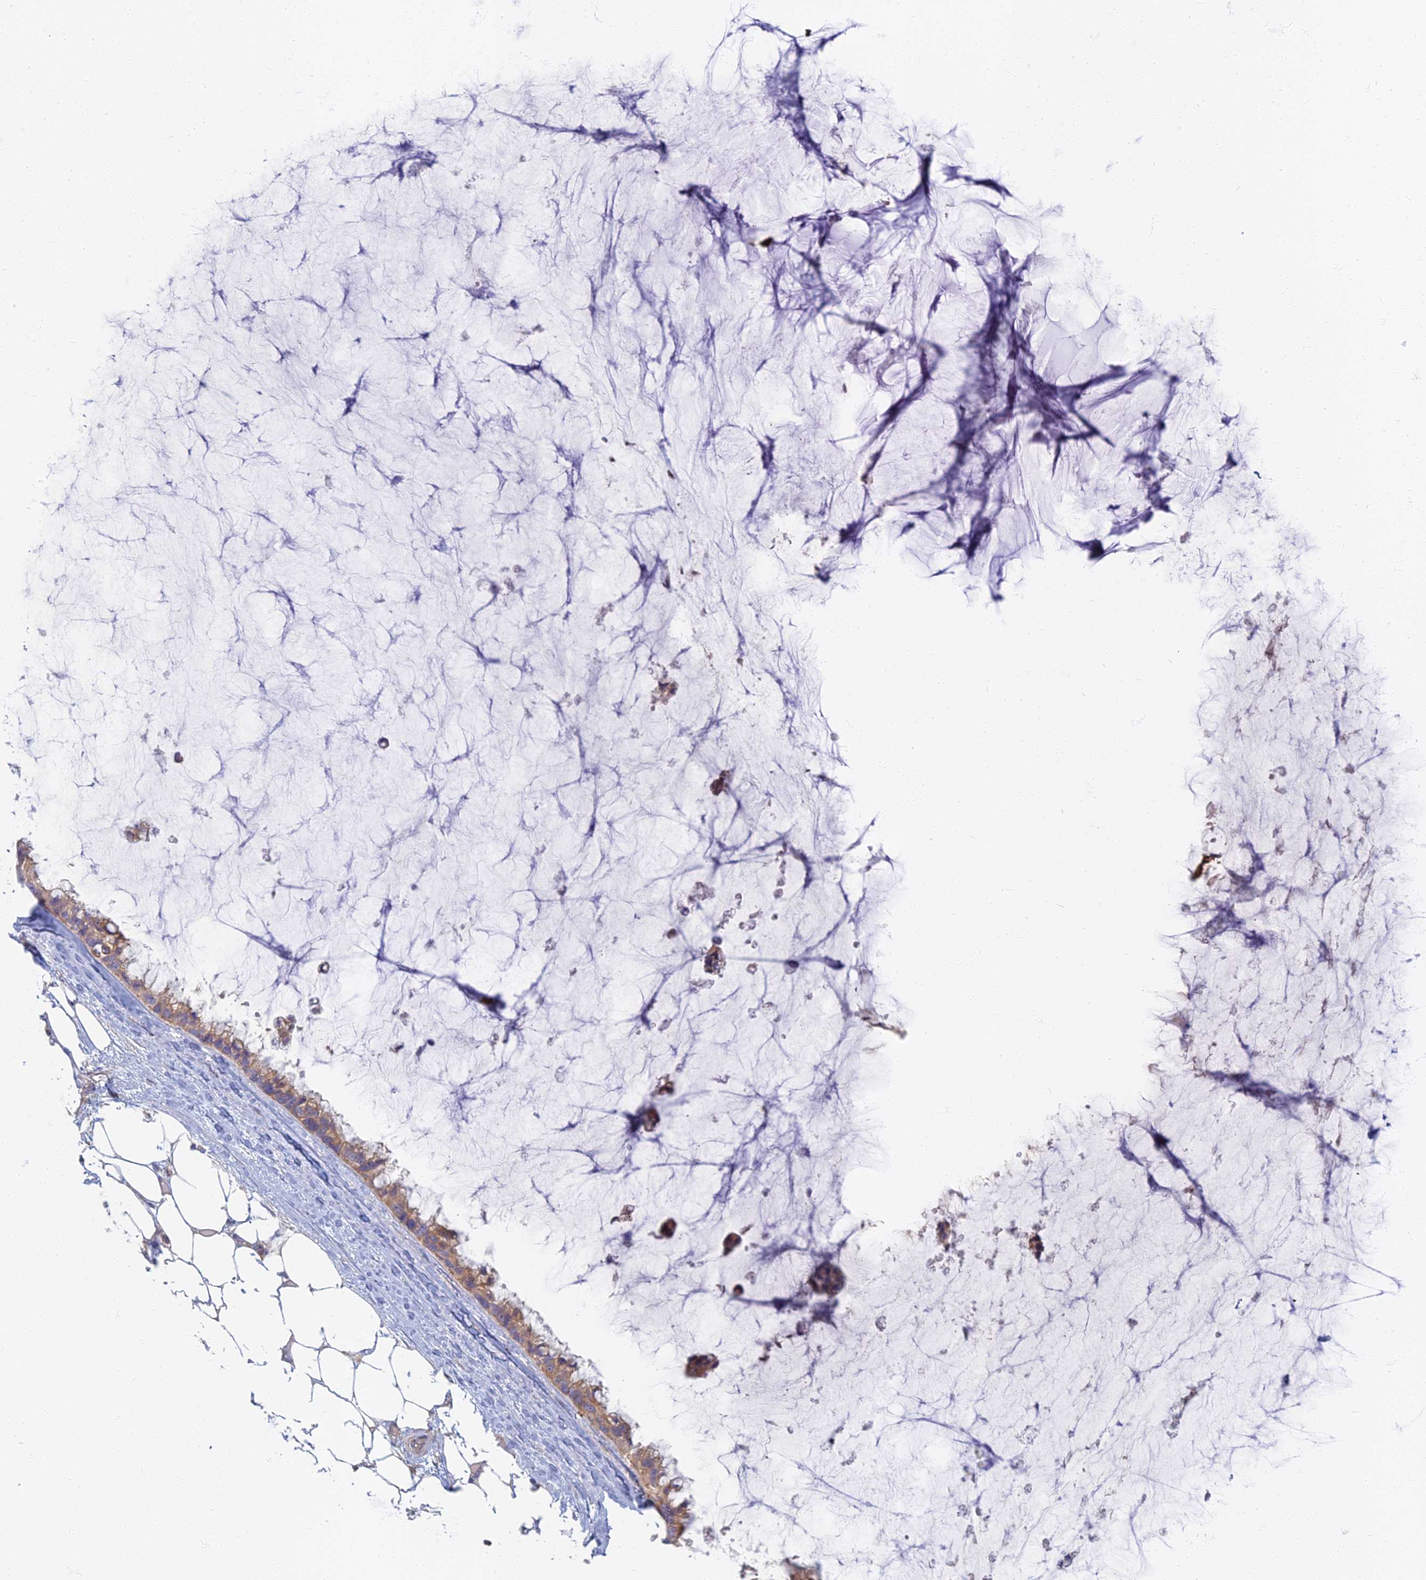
{"staining": {"intensity": "moderate", "quantity": ">75%", "location": "cytoplasmic/membranous"}, "tissue": "ovarian cancer", "cell_type": "Tumor cells", "image_type": "cancer", "snomed": [{"axis": "morphology", "description": "Cystadenocarcinoma, mucinous, NOS"}, {"axis": "topography", "description": "Ovary"}], "caption": "Moderate cytoplasmic/membranous staining is seen in about >75% of tumor cells in ovarian cancer.", "gene": "PROX2", "patient": {"sex": "female", "age": 39}}